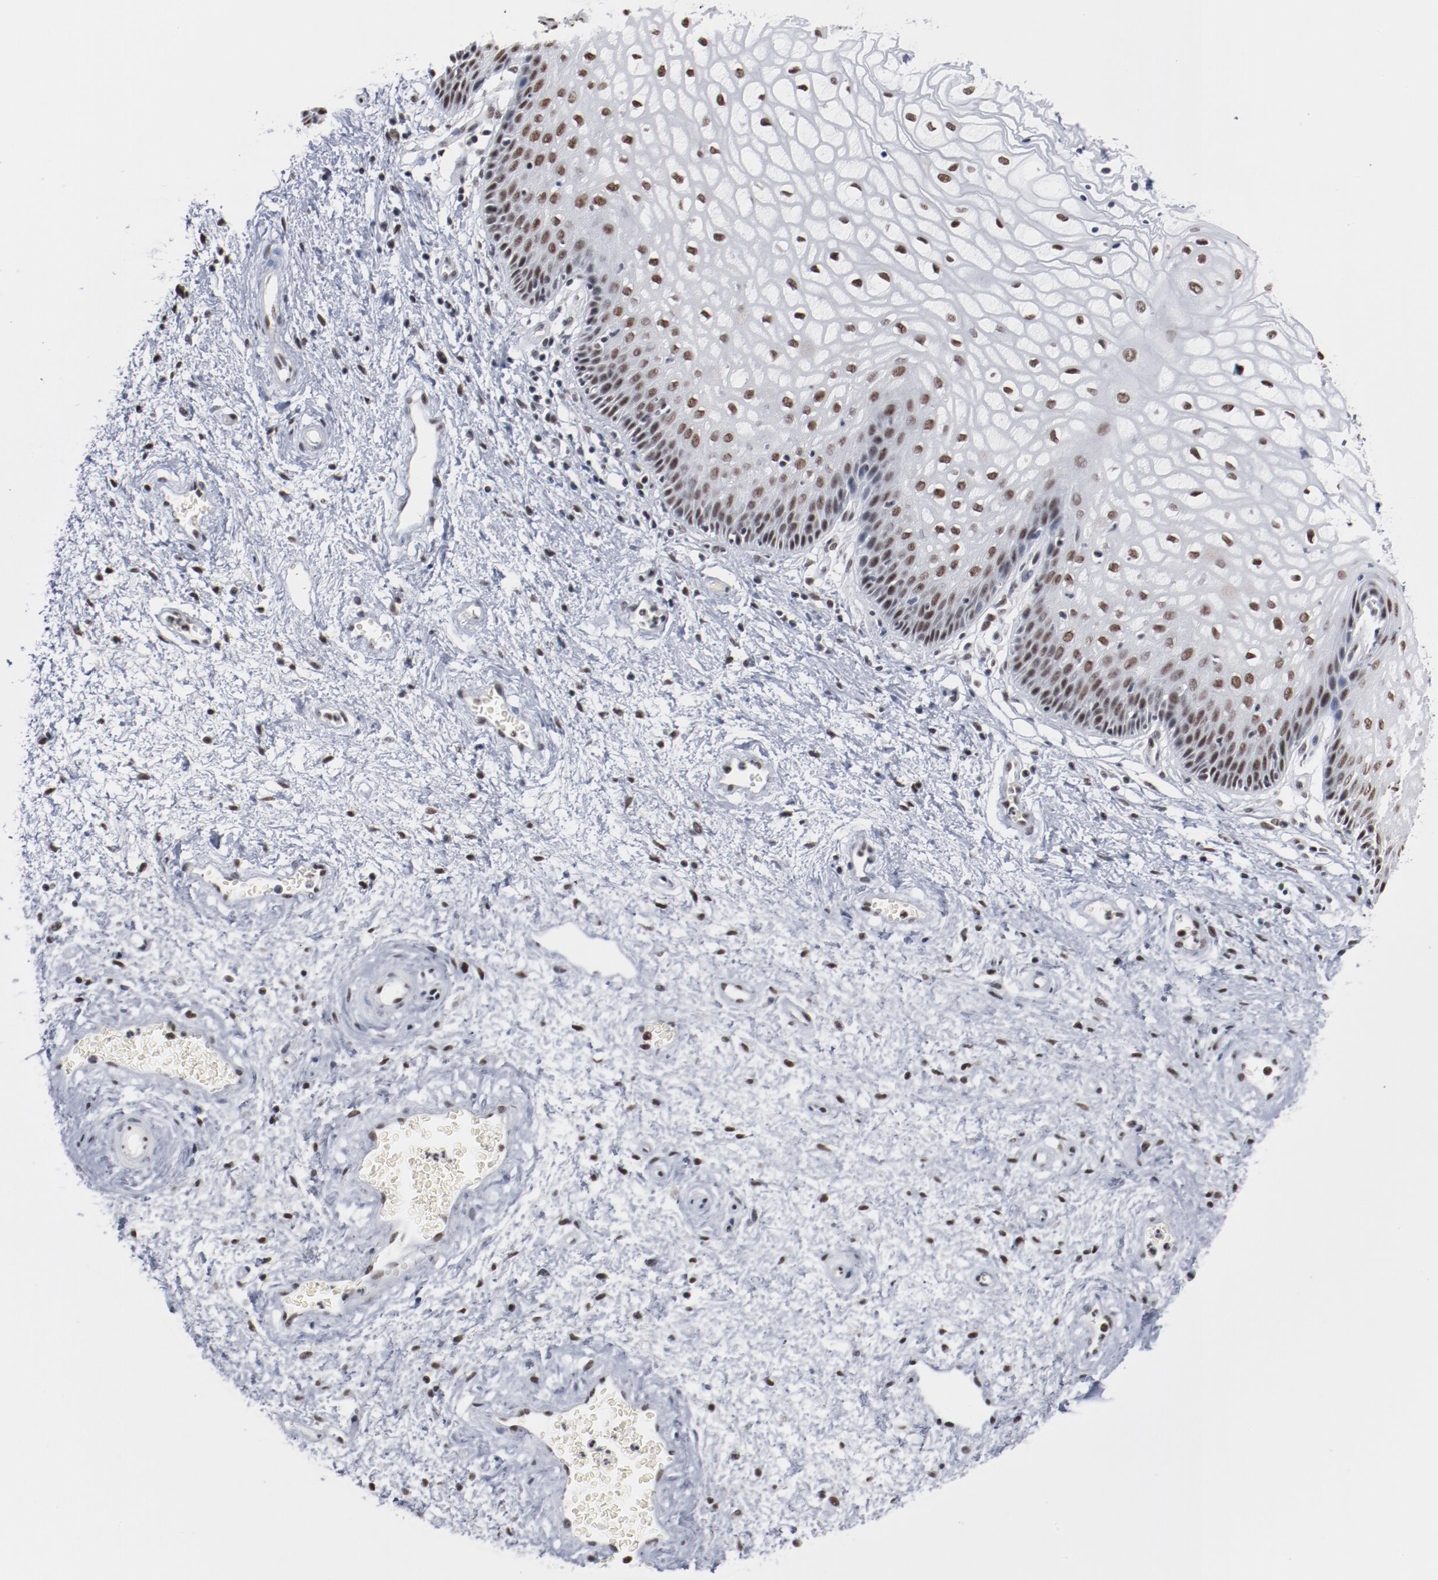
{"staining": {"intensity": "moderate", "quantity": ">75%", "location": "nuclear"}, "tissue": "vagina", "cell_type": "Squamous epithelial cells", "image_type": "normal", "snomed": [{"axis": "morphology", "description": "Normal tissue, NOS"}, {"axis": "topography", "description": "Vagina"}], "caption": "An IHC micrograph of benign tissue is shown. Protein staining in brown highlights moderate nuclear positivity in vagina within squamous epithelial cells. The protein is stained brown, and the nuclei are stained in blue (DAB (3,3'-diaminobenzidine) IHC with brightfield microscopy, high magnification).", "gene": "BUB3", "patient": {"sex": "female", "age": 34}}